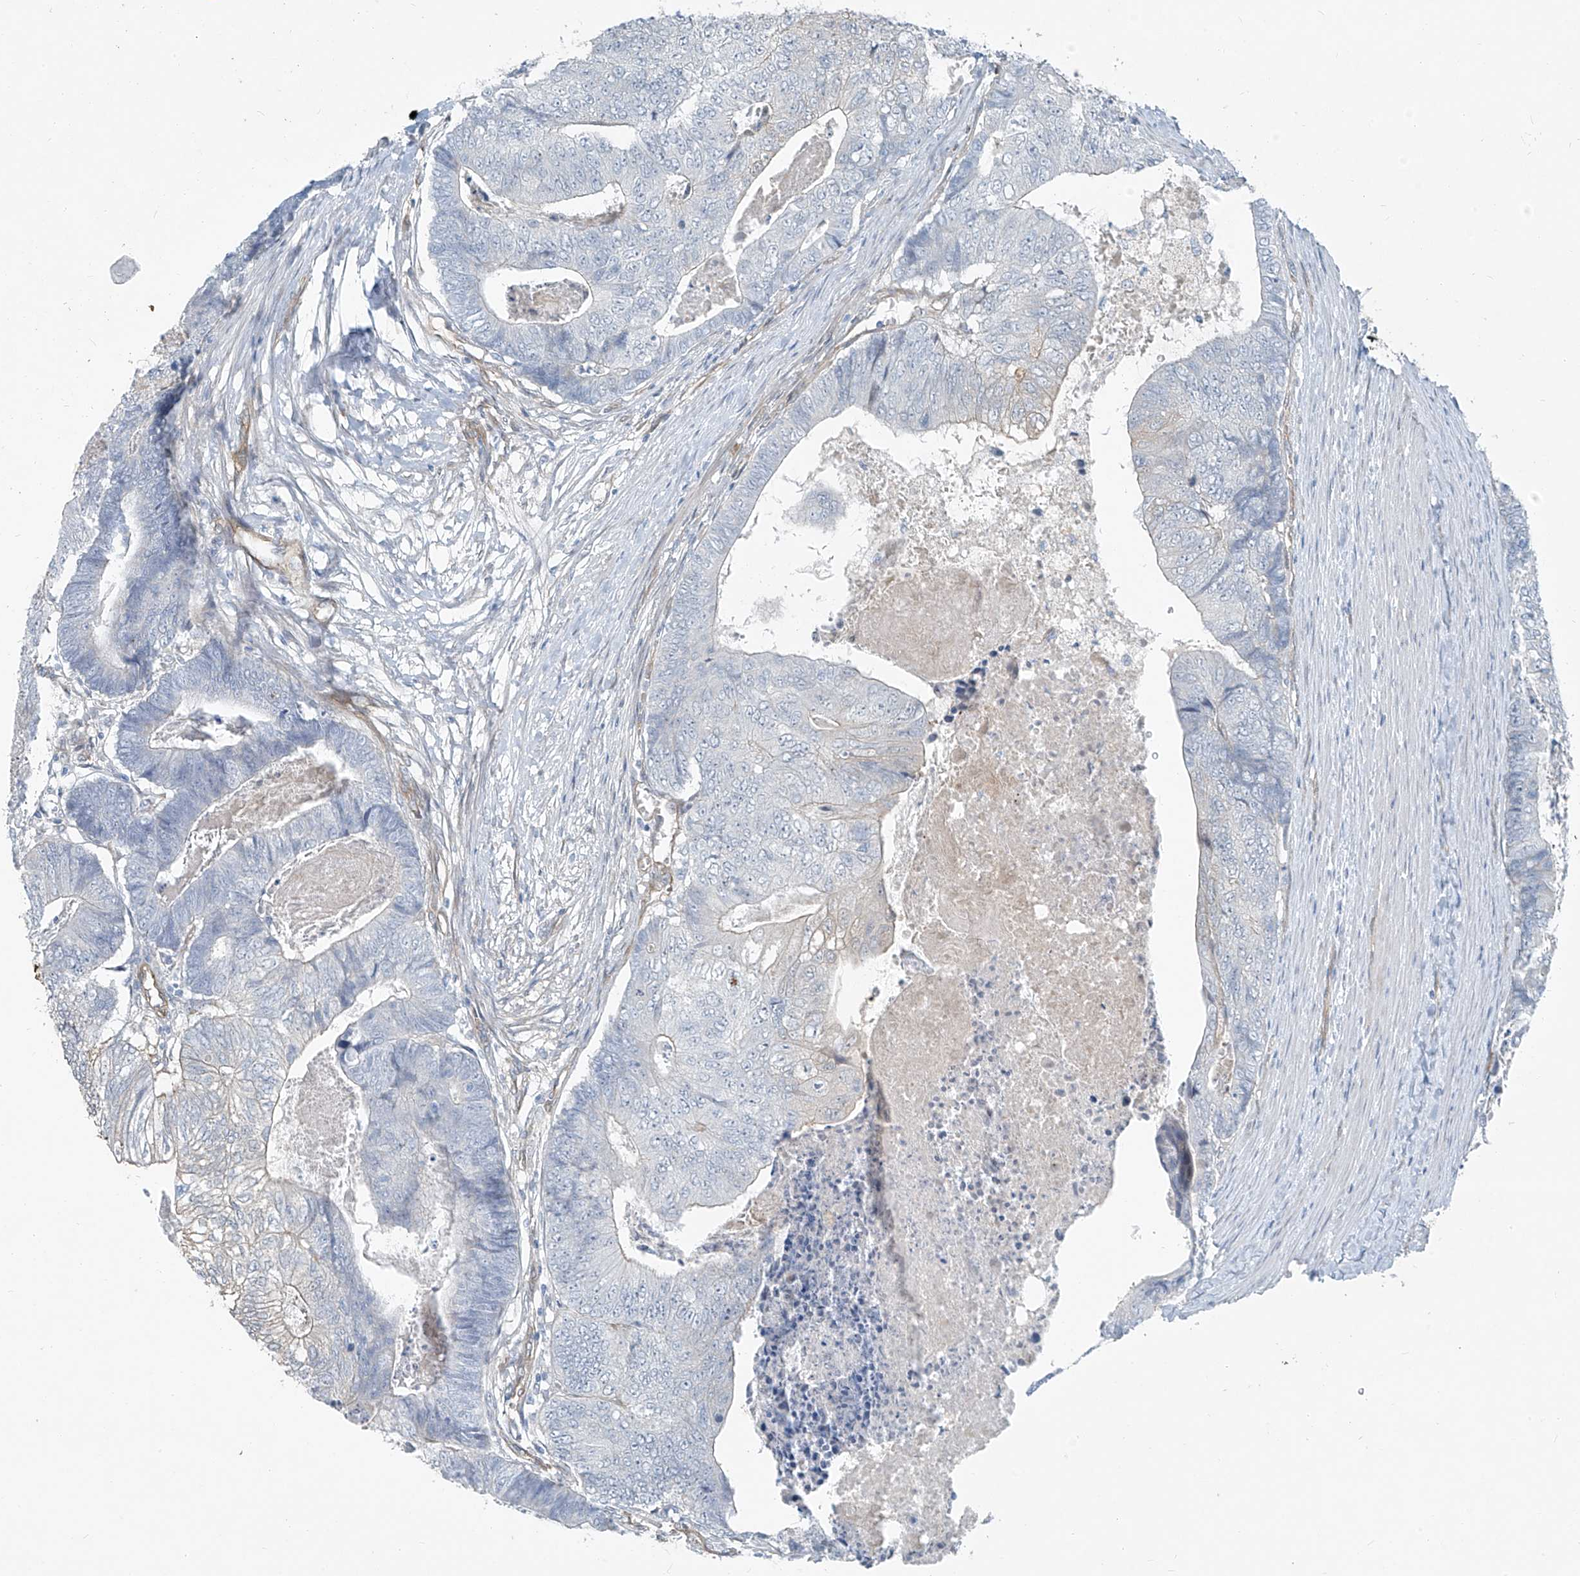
{"staining": {"intensity": "negative", "quantity": "none", "location": "none"}, "tissue": "colorectal cancer", "cell_type": "Tumor cells", "image_type": "cancer", "snomed": [{"axis": "morphology", "description": "Adenocarcinoma, NOS"}, {"axis": "topography", "description": "Colon"}], "caption": "This photomicrograph is of colorectal adenocarcinoma stained with immunohistochemistry to label a protein in brown with the nuclei are counter-stained blue. There is no staining in tumor cells.", "gene": "TNS2", "patient": {"sex": "female", "age": 67}}